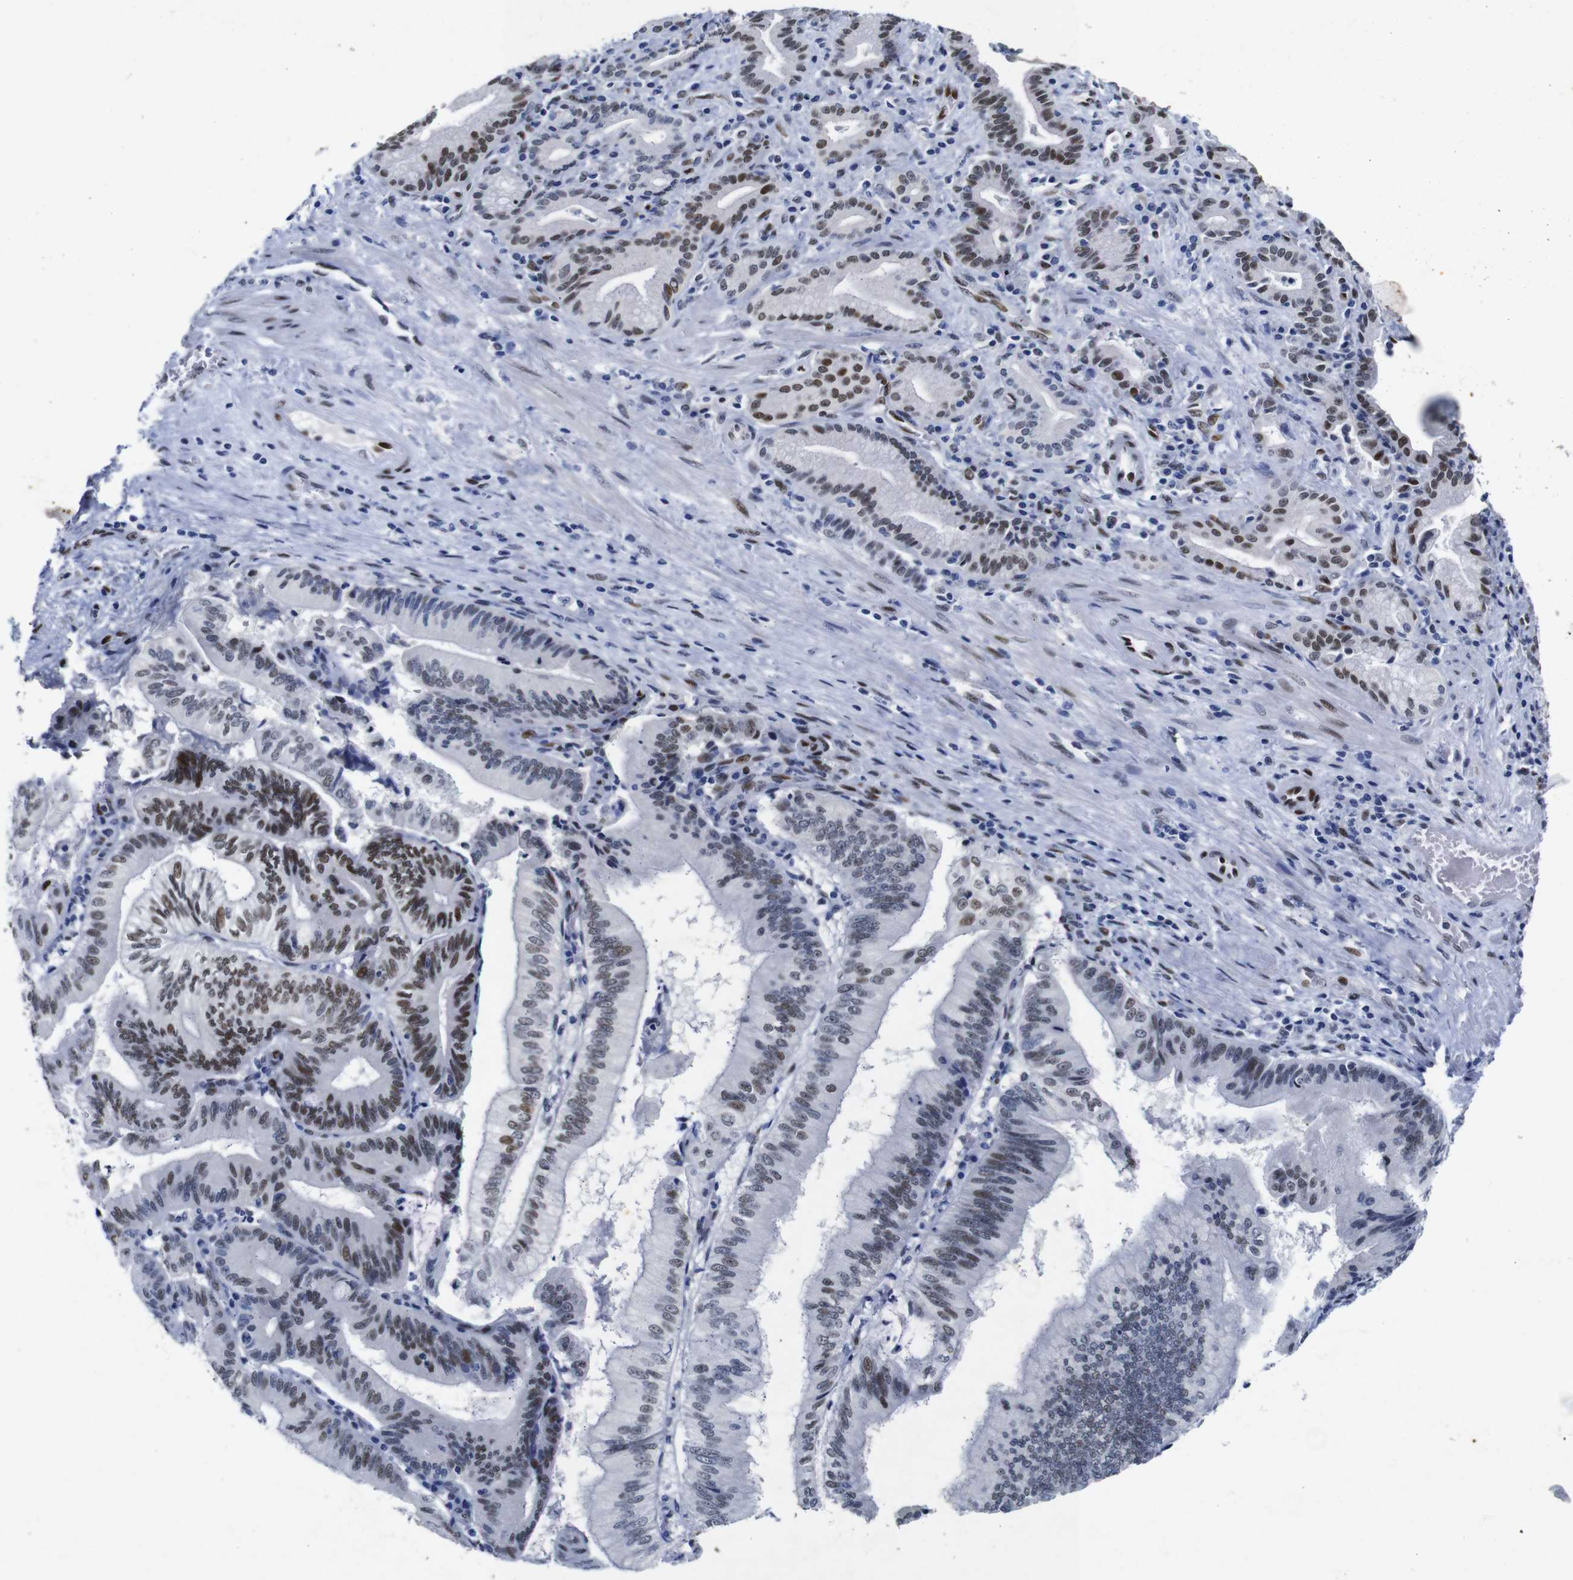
{"staining": {"intensity": "moderate", "quantity": "25%-75%", "location": "nuclear"}, "tissue": "pancreatic cancer", "cell_type": "Tumor cells", "image_type": "cancer", "snomed": [{"axis": "morphology", "description": "Adenocarcinoma, NOS"}, {"axis": "topography", "description": "Pancreas"}], "caption": "This micrograph reveals pancreatic adenocarcinoma stained with IHC to label a protein in brown. The nuclear of tumor cells show moderate positivity for the protein. Nuclei are counter-stained blue.", "gene": "FOSL2", "patient": {"sex": "male", "age": 82}}